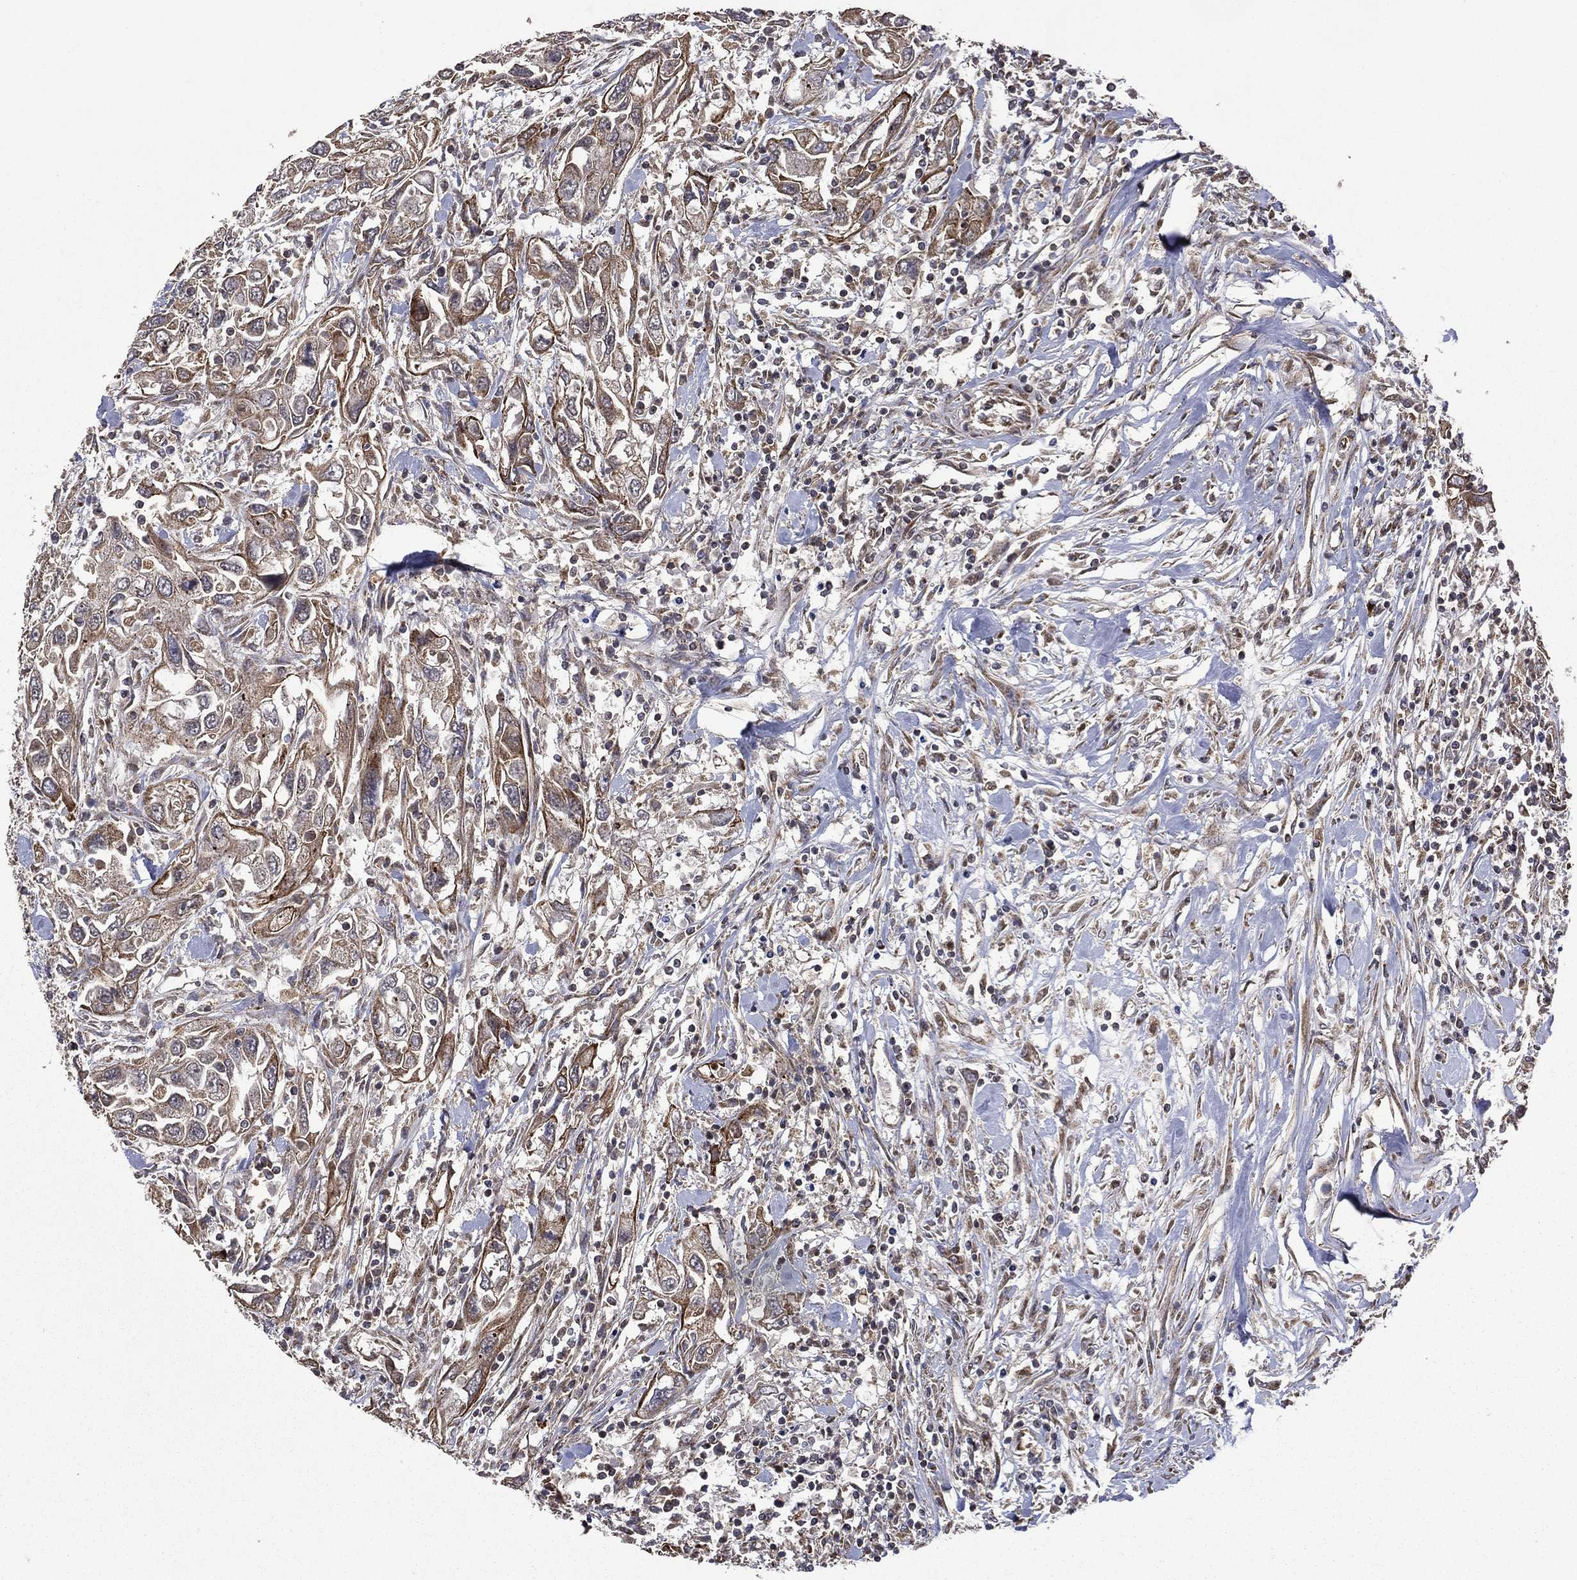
{"staining": {"intensity": "weak", "quantity": "25%-75%", "location": "cytoplasmic/membranous"}, "tissue": "urothelial cancer", "cell_type": "Tumor cells", "image_type": "cancer", "snomed": [{"axis": "morphology", "description": "Urothelial carcinoma, High grade"}, {"axis": "topography", "description": "Urinary bladder"}], "caption": "An IHC image of neoplastic tissue is shown. Protein staining in brown shows weak cytoplasmic/membranous positivity in urothelial carcinoma (high-grade) within tumor cells. The staining was performed using DAB (3,3'-diaminobenzidine), with brown indicating positive protein expression. Nuclei are stained blue with hematoxylin.", "gene": "GIMAP6", "patient": {"sex": "male", "age": 76}}